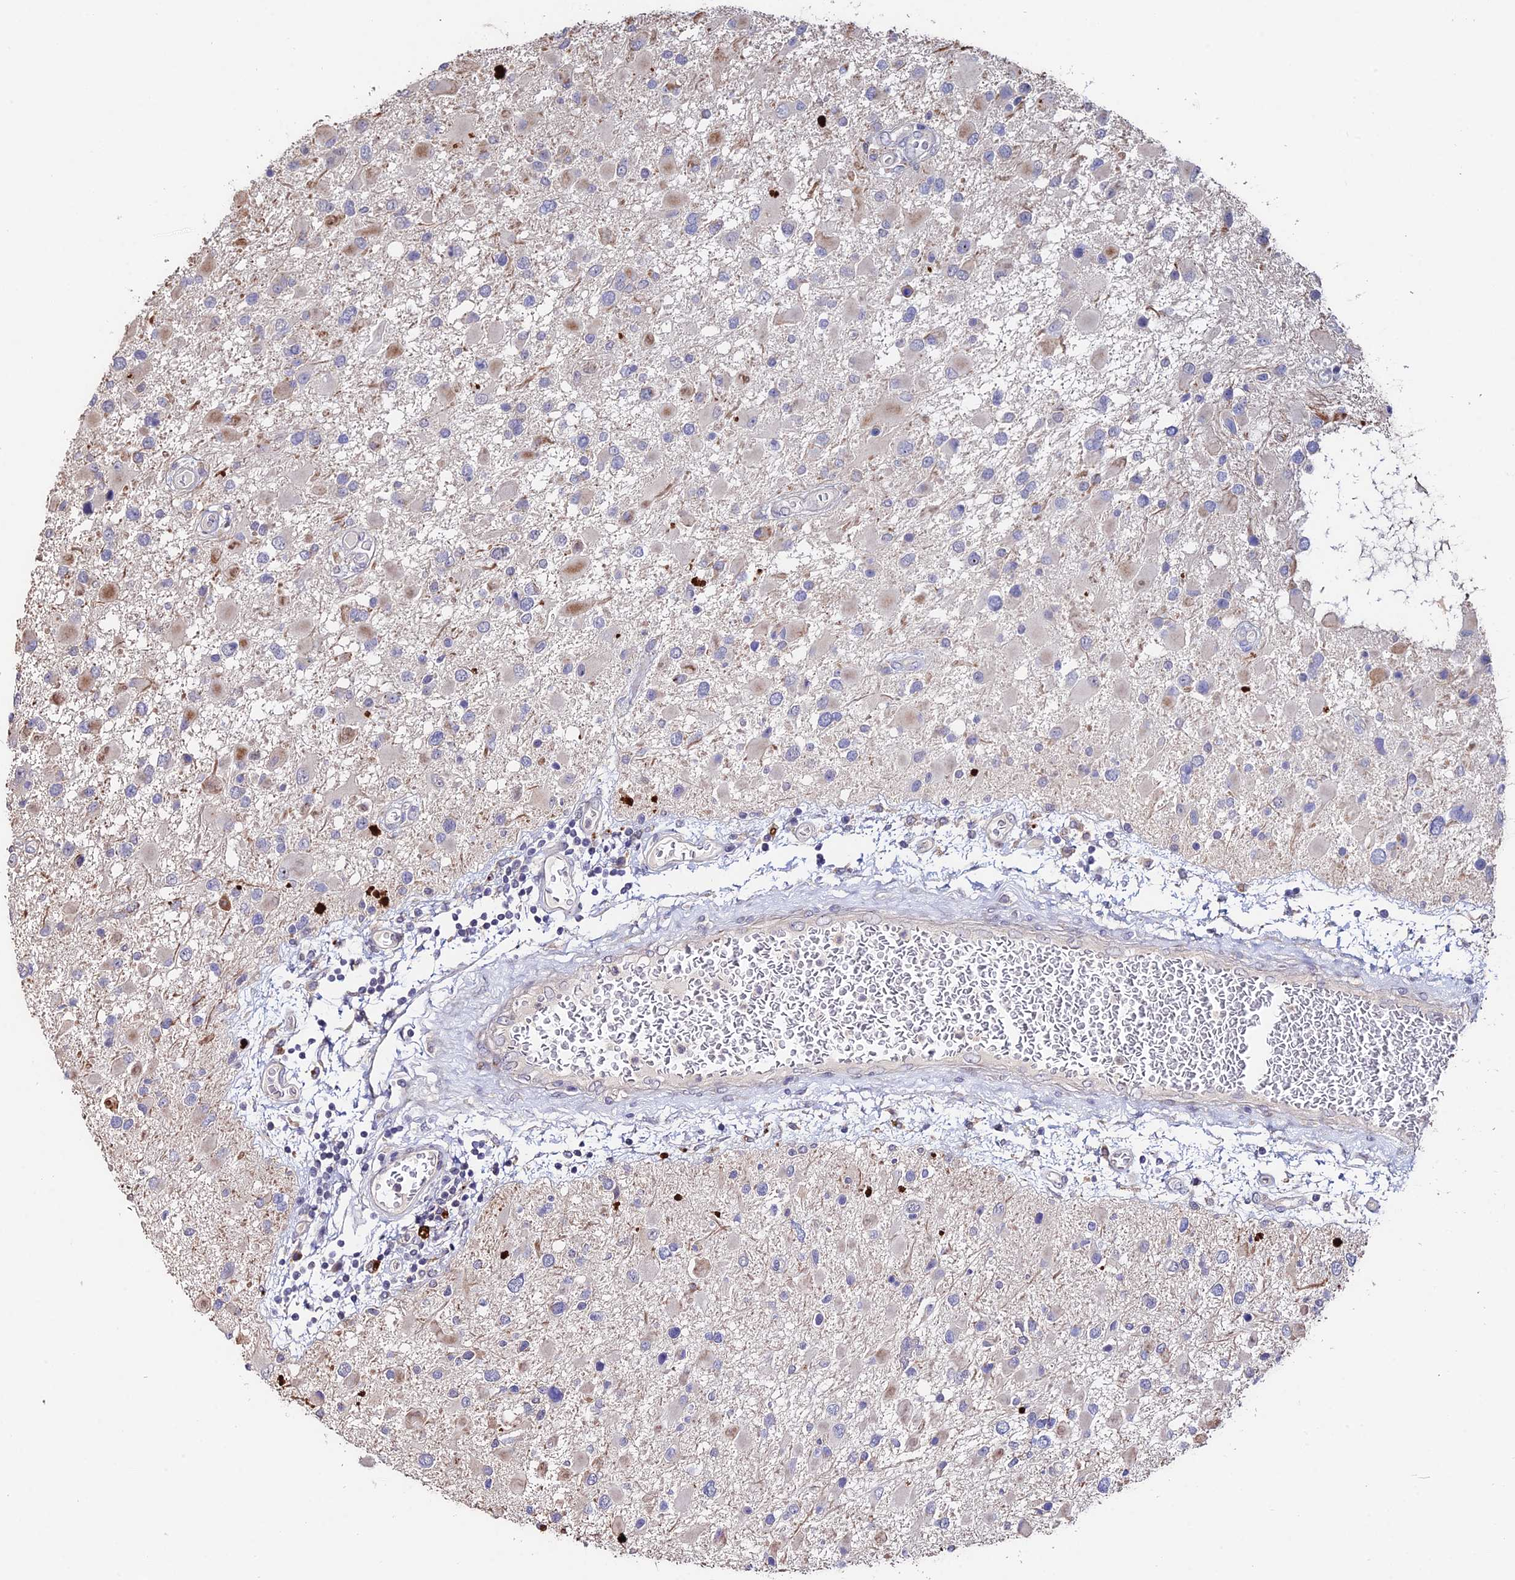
{"staining": {"intensity": "negative", "quantity": "none", "location": "none"}, "tissue": "glioma", "cell_type": "Tumor cells", "image_type": "cancer", "snomed": [{"axis": "morphology", "description": "Glioma, malignant, High grade"}, {"axis": "topography", "description": "Brain"}], "caption": "Immunohistochemistry (IHC) image of malignant high-grade glioma stained for a protein (brown), which reveals no expression in tumor cells.", "gene": "ACTR5", "patient": {"sex": "male", "age": 53}}